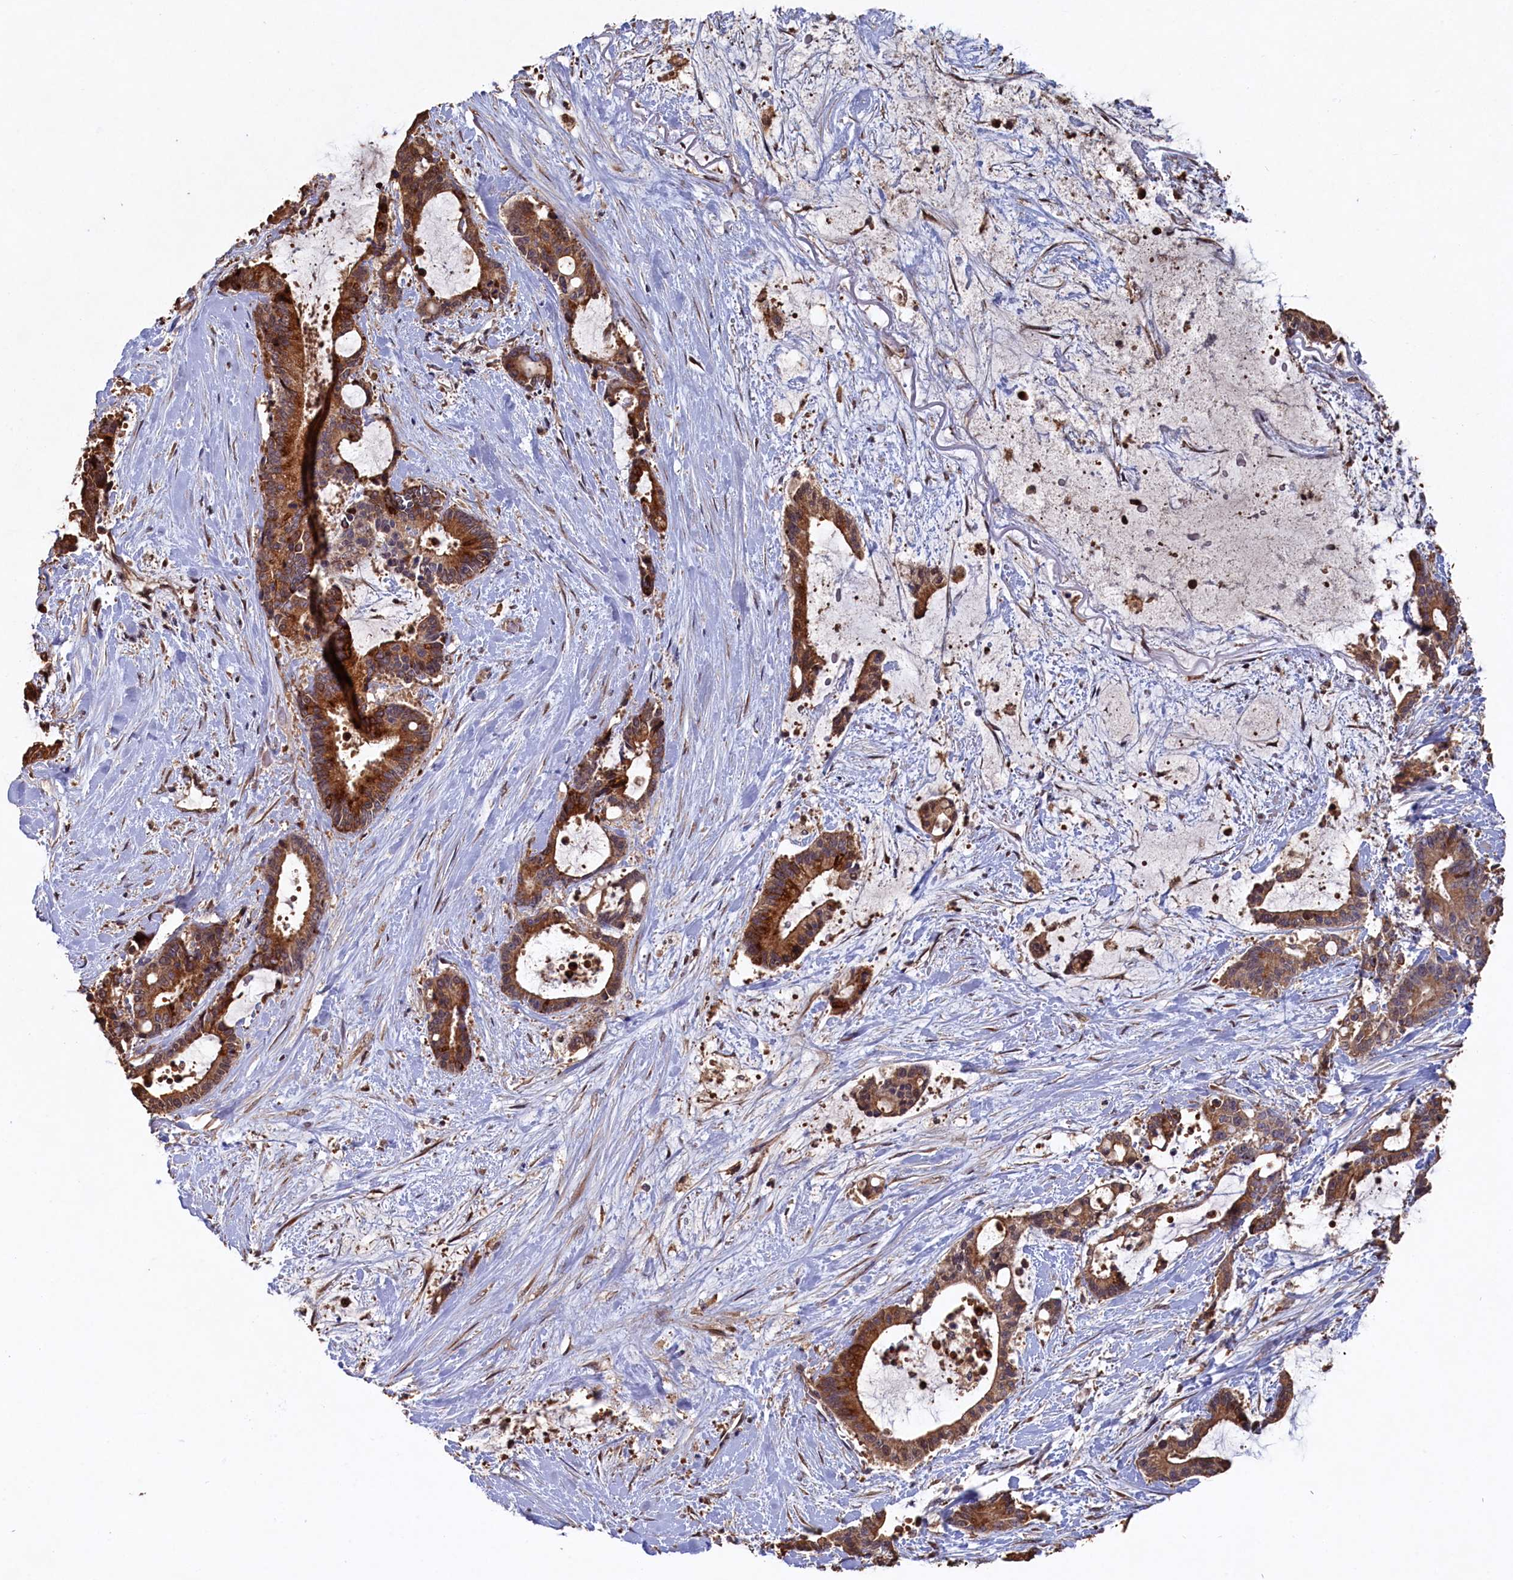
{"staining": {"intensity": "strong", "quantity": ">75%", "location": "cytoplasmic/membranous"}, "tissue": "liver cancer", "cell_type": "Tumor cells", "image_type": "cancer", "snomed": [{"axis": "morphology", "description": "Normal tissue, NOS"}, {"axis": "morphology", "description": "Cholangiocarcinoma"}, {"axis": "topography", "description": "Liver"}, {"axis": "topography", "description": "Peripheral nerve tissue"}], "caption": "Immunohistochemistry of liver cancer reveals high levels of strong cytoplasmic/membranous staining in approximately >75% of tumor cells.", "gene": "NAA60", "patient": {"sex": "female", "age": 73}}